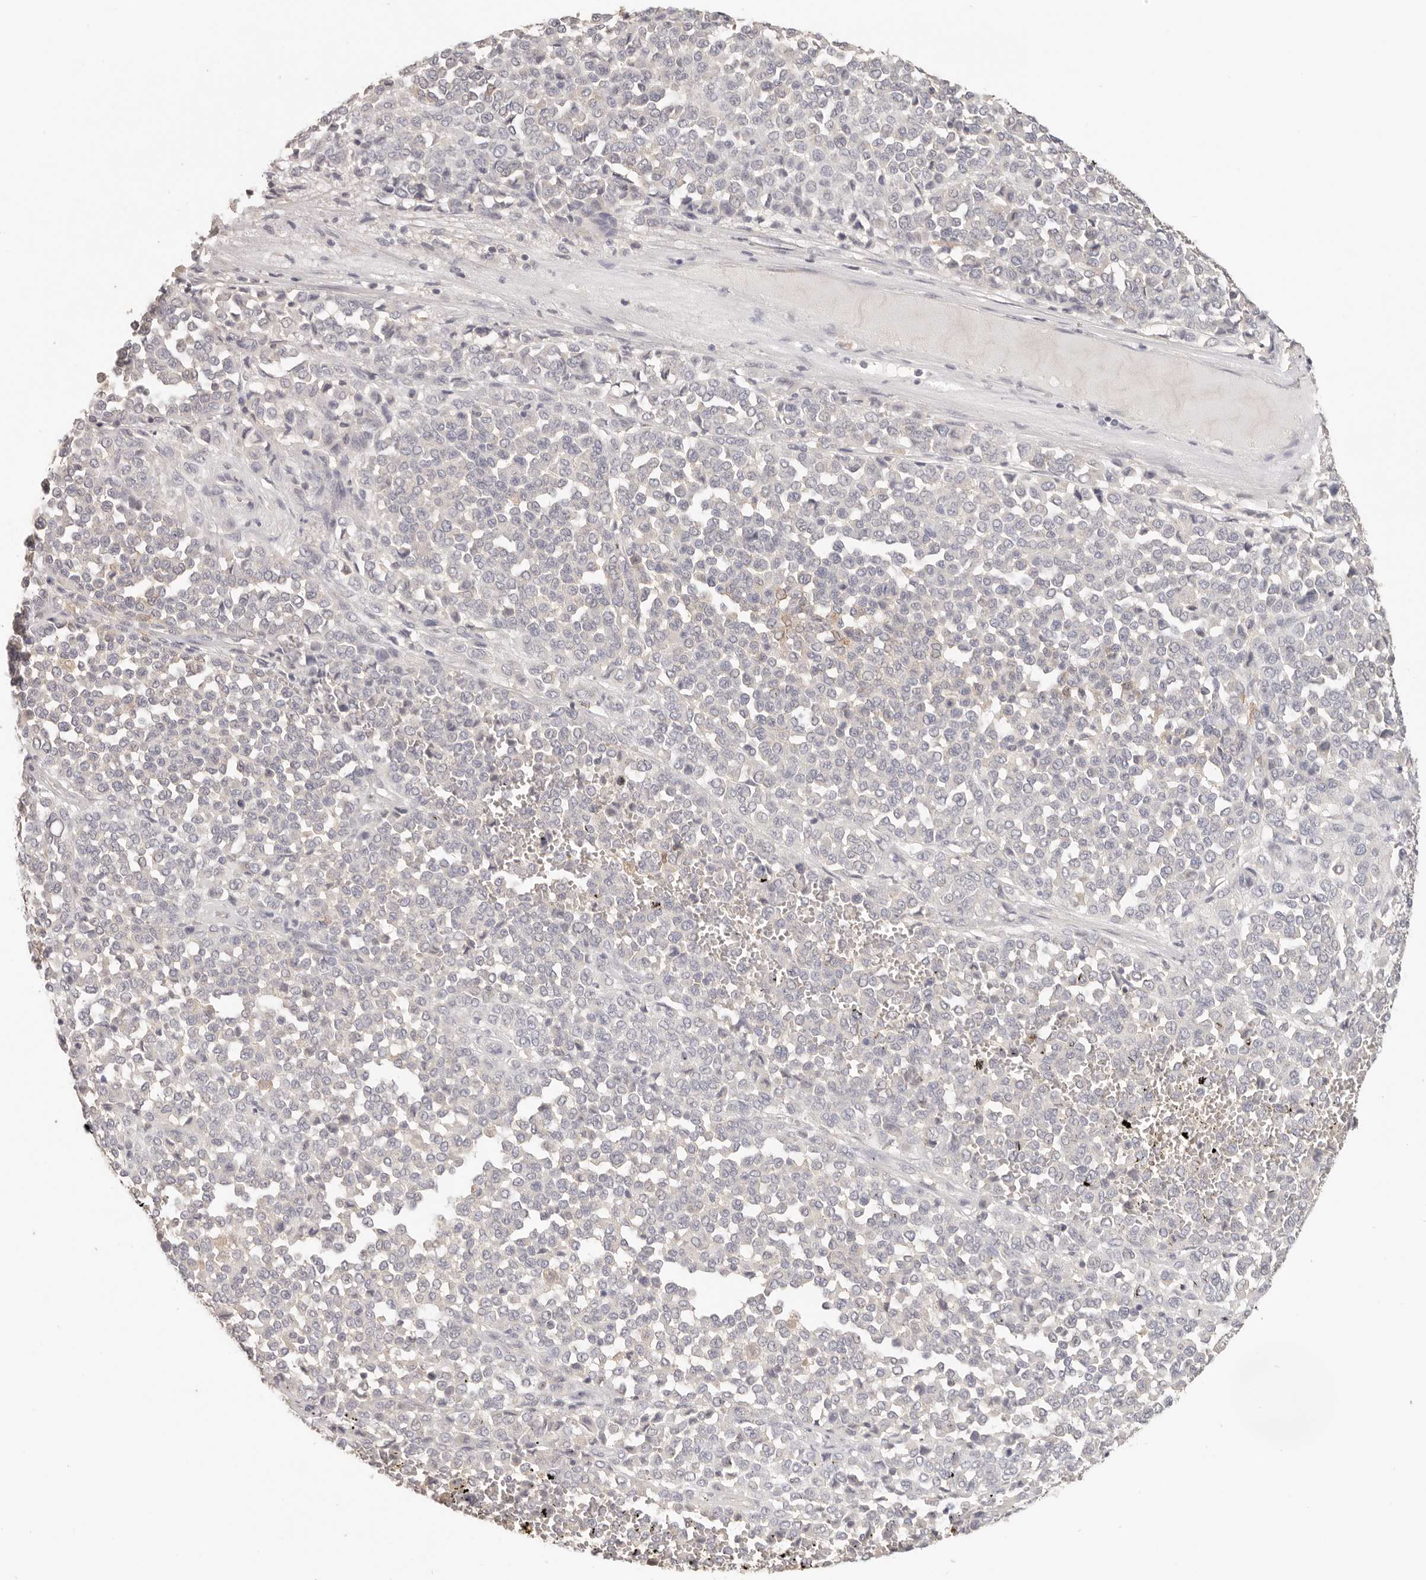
{"staining": {"intensity": "negative", "quantity": "none", "location": "none"}, "tissue": "melanoma", "cell_type": "Tumor cells", "image_type": "cancer", "snomed": [{"axis": "morphology", "description": "Malignant melanoma, Metastatic site"}, {"axis": "topography", "description": "Pancreas"}], "caption": "Immunohistochemistry (IHC) micrograph of malignant melanoma (metastatic site) stained for a protein (brown), which reveals no positivity in tumor cells.", "gene": "CSK", "patient": {"sex": "female", "age": 30}}